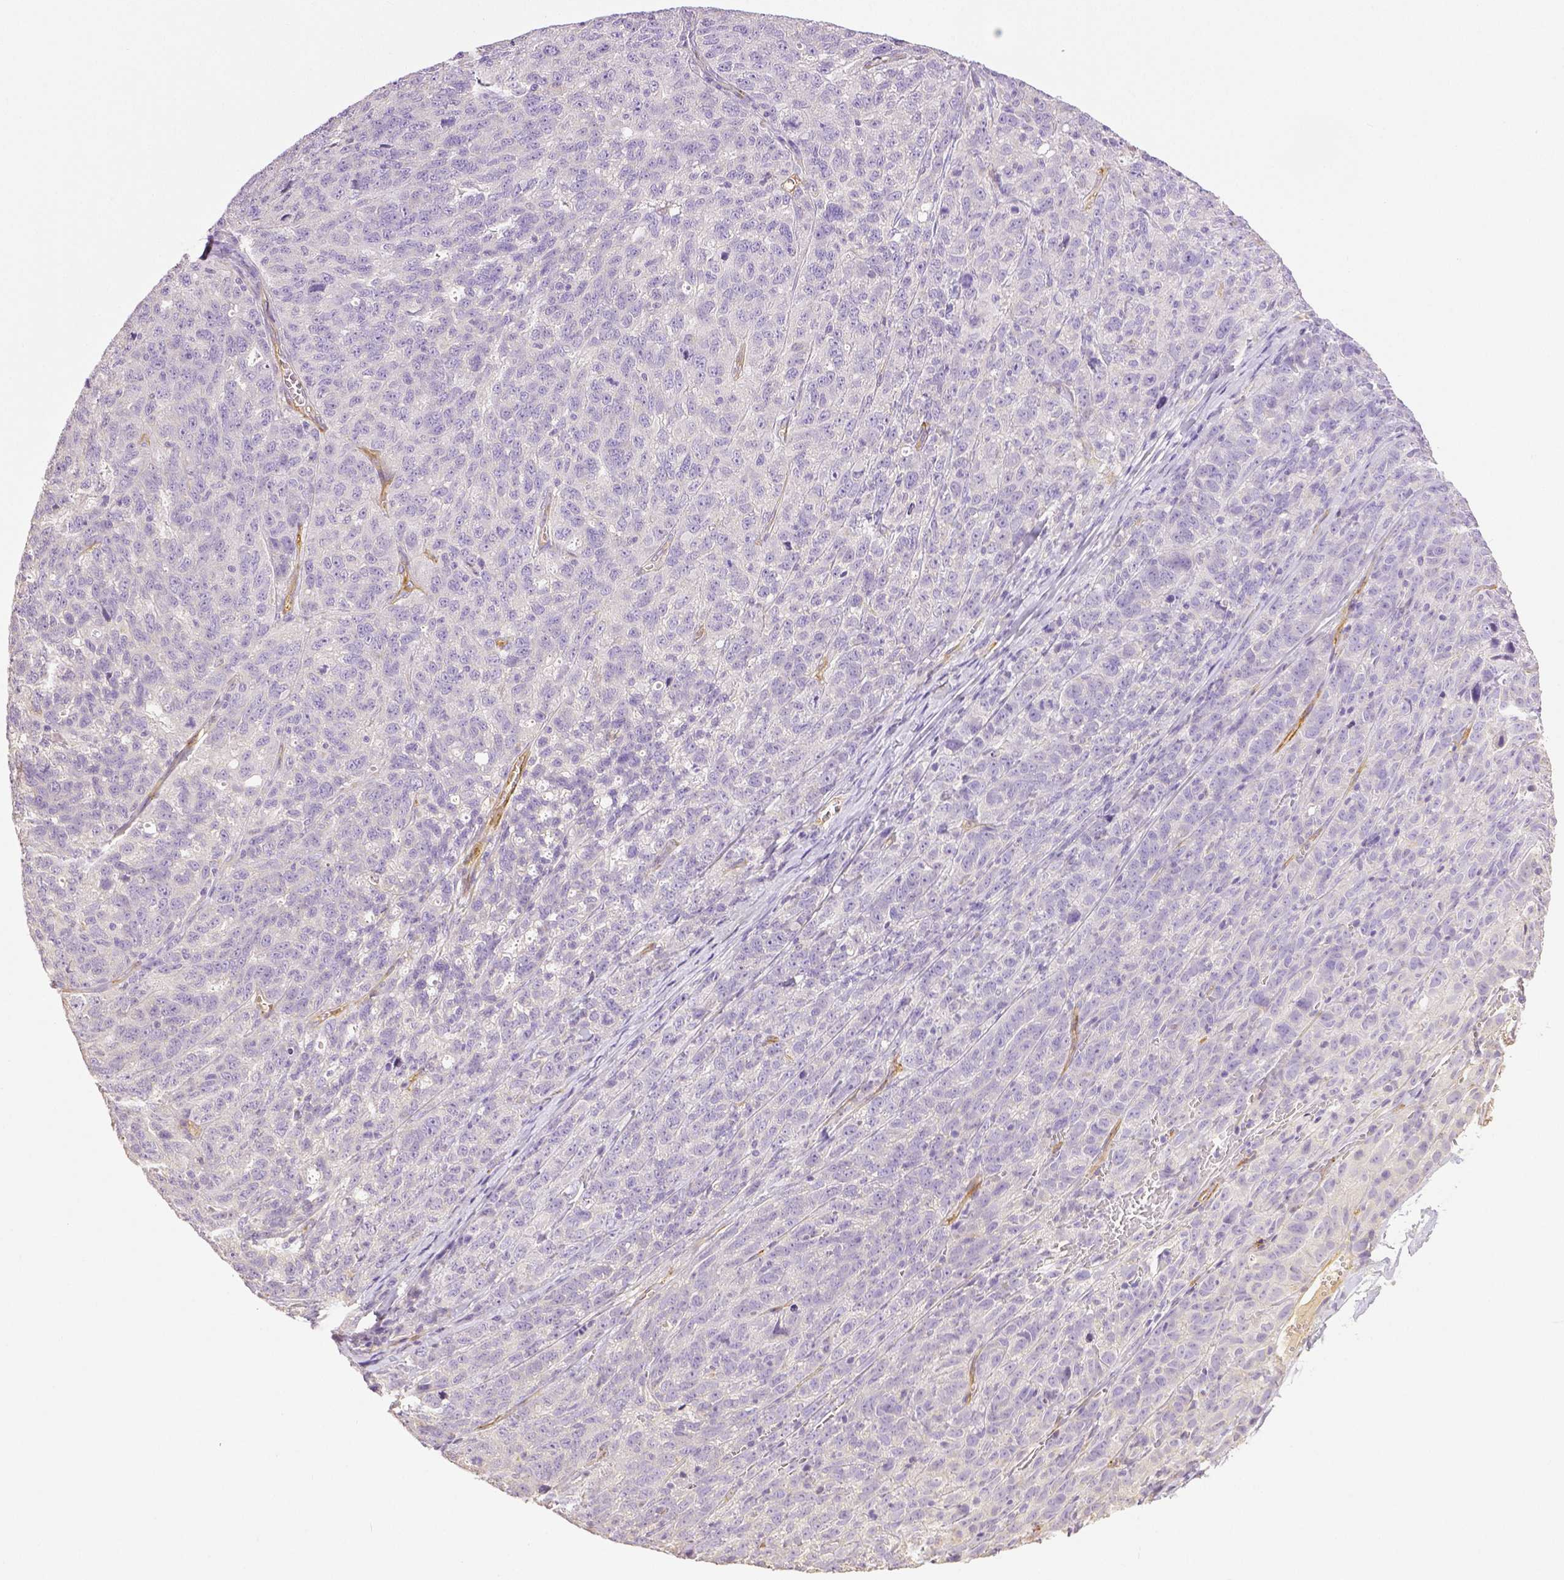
{"staining": {"intensity": "negative", "quantity": "none", "location": "none"}, "tissue": "ovarian cancer", "cell_type": "Tumor cells", "image_type": "cancer", "snomed": [{"axis": "morphology", "description": "Cystadenocarcinoma, serous, NOS"}, {"axis": "topography", "description": "Ovary"}], "caption": "Human serous cystadenocarcinoma (ovarian) stained for a protein using immunohistochemistry (IHC) displays no staining in tumor cells.", "gene": "THY1", "patient": {"sex": "female", "age": 71}}